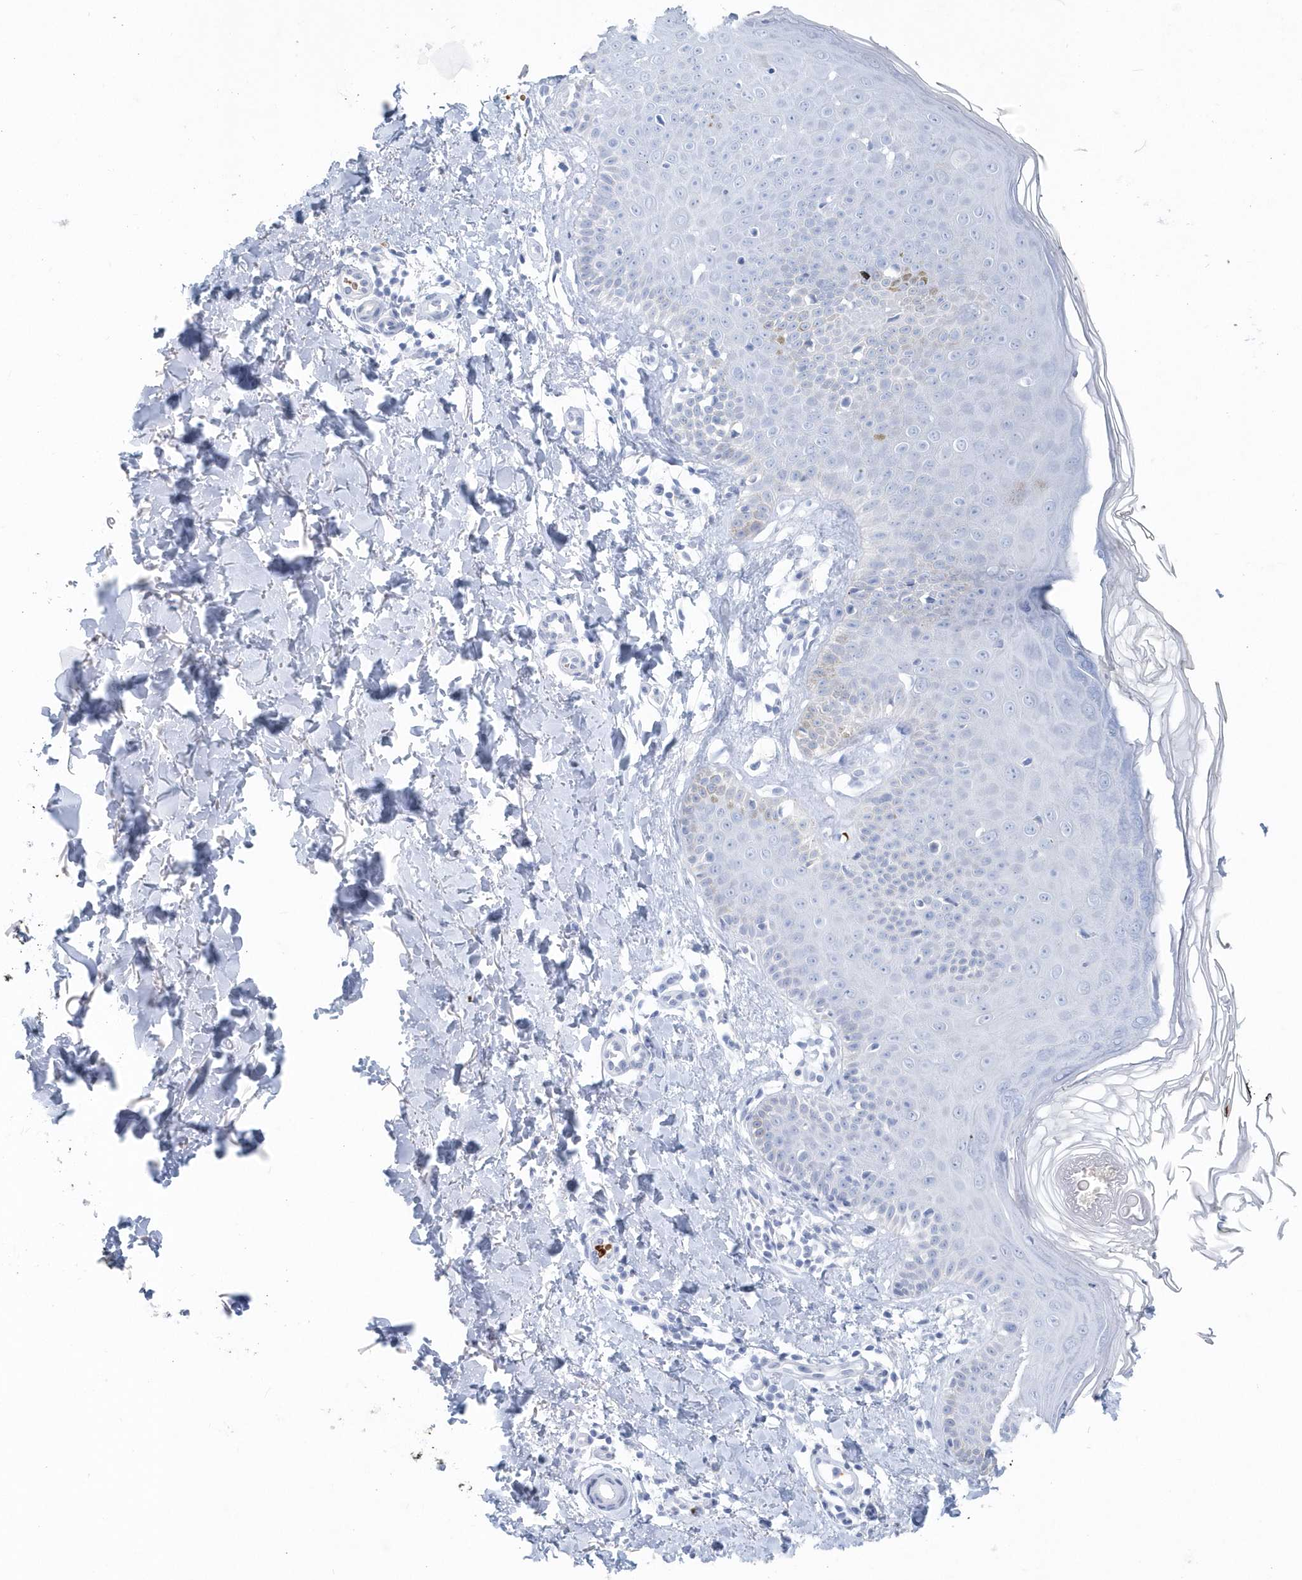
{"staining": {"intensity": "negative", "quantity": "none", "location": "none"}, "tissue": "skin", "cell_type": "Fibroblasts", "image_type": "normal", "snomed": [{"axis": "morphology", "description": "Normal tissue, NOS"}, {"axis": "topography", "description": "Skin"}], "caption": "IHC of normal human skin shows no staining in fibroblasts.", "gene": "HBA2", "patient": {"sex": "male", "age": 52}}